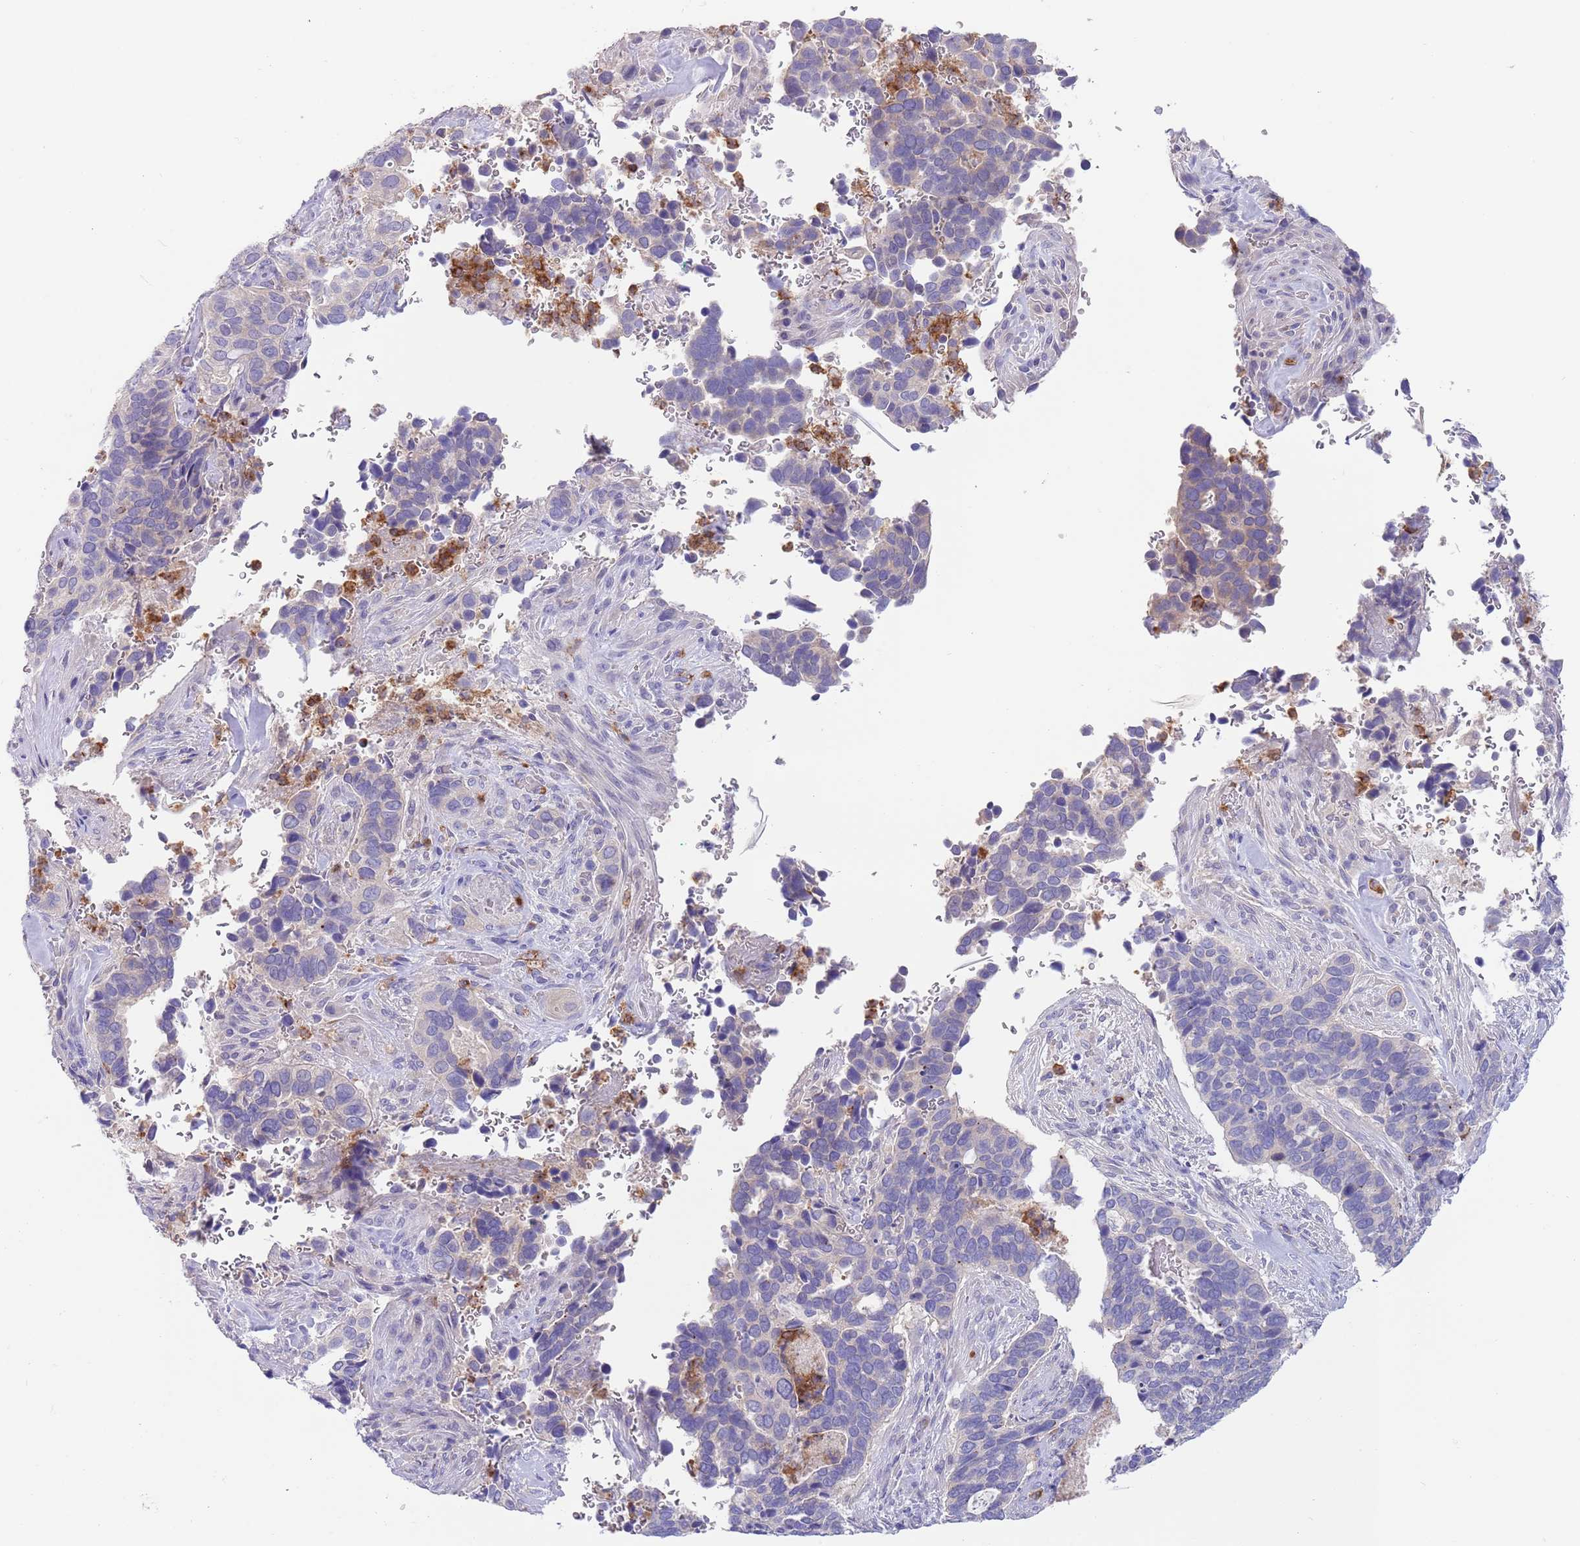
{"staining": {"intensity": "negative", "quantity": "none", "location": "none"}, "tissue": "cervical cancer", "cell_type": "Tumor cells", "image_type": "cancer", "snomed": [{"axis": "morphology", "description": "Squamous cell carcinoma, NOS"}, {"axis": "topography", "description": "Cervix"}], "caption": "Immunohistochemistry (IHC) micrograph of cervical cancer stained for a protein (brown), which exhibits no positivity in tumor cells.", "gene": "TYW1", "patient": {"sex": "female", "age": 38}}